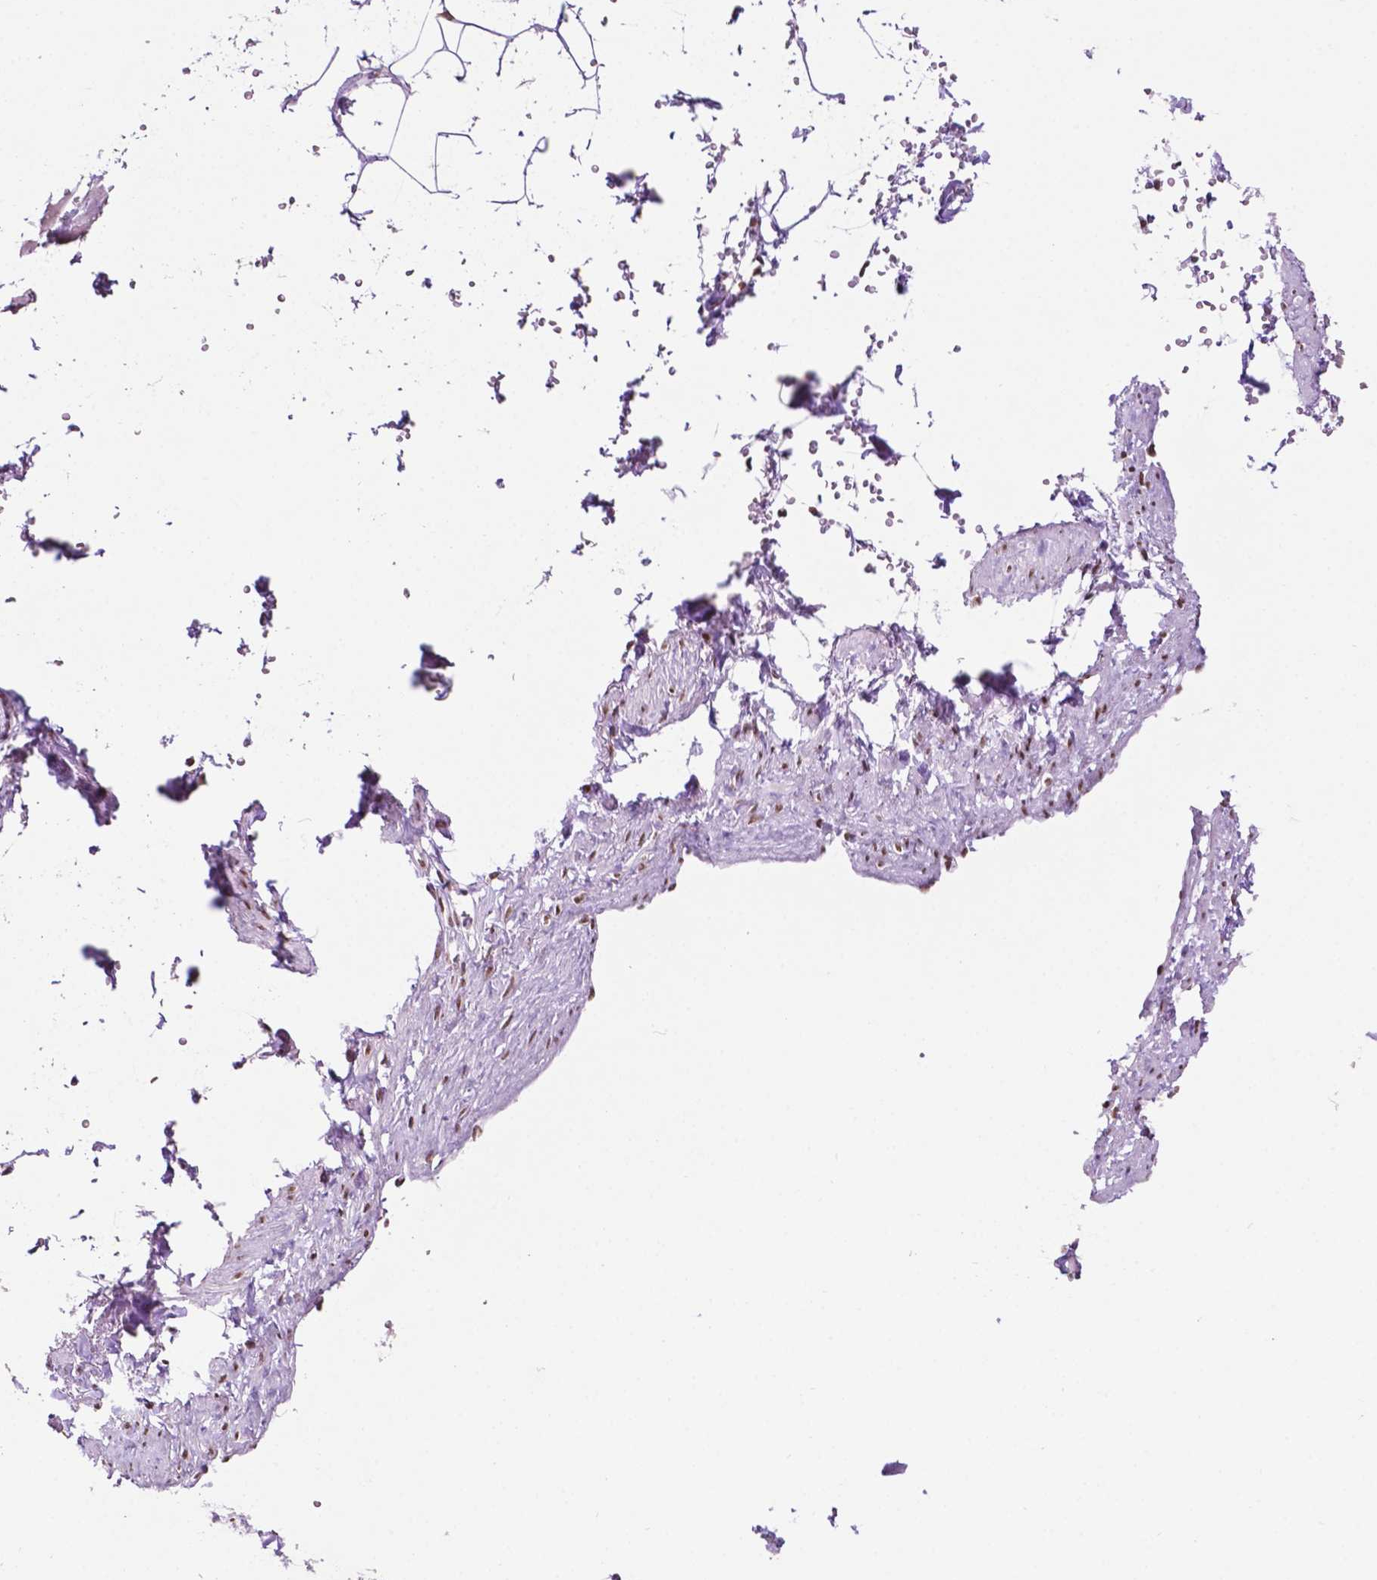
{"staining": {"intensity": "moderate", "quantity": "25%-75%", "location": "nuclear"}, "tissue": "adipose tissue", "cell_type": "Adipocytes", "image_type": "normal", "snomed": [{"axis": "morphology", "description": "Normal tissue, NOS"}, {"axis": "topography", "description": "Prostate"}, {"axis": "topography", "description": "Peripheral nerve tissue"}], "caption": "Immunohistochemical staining of benign human adipose tissue reveals medium levels of moderate nuclear staining in approximately 25%-75% of adipocytes. The staining is performed using DAB brown chromogen to label protein expression. The nuclei are counter-stained blue using hematoxylin.", "gene": "CCAR2", "patient": {"sex": "male", "age": 55}}